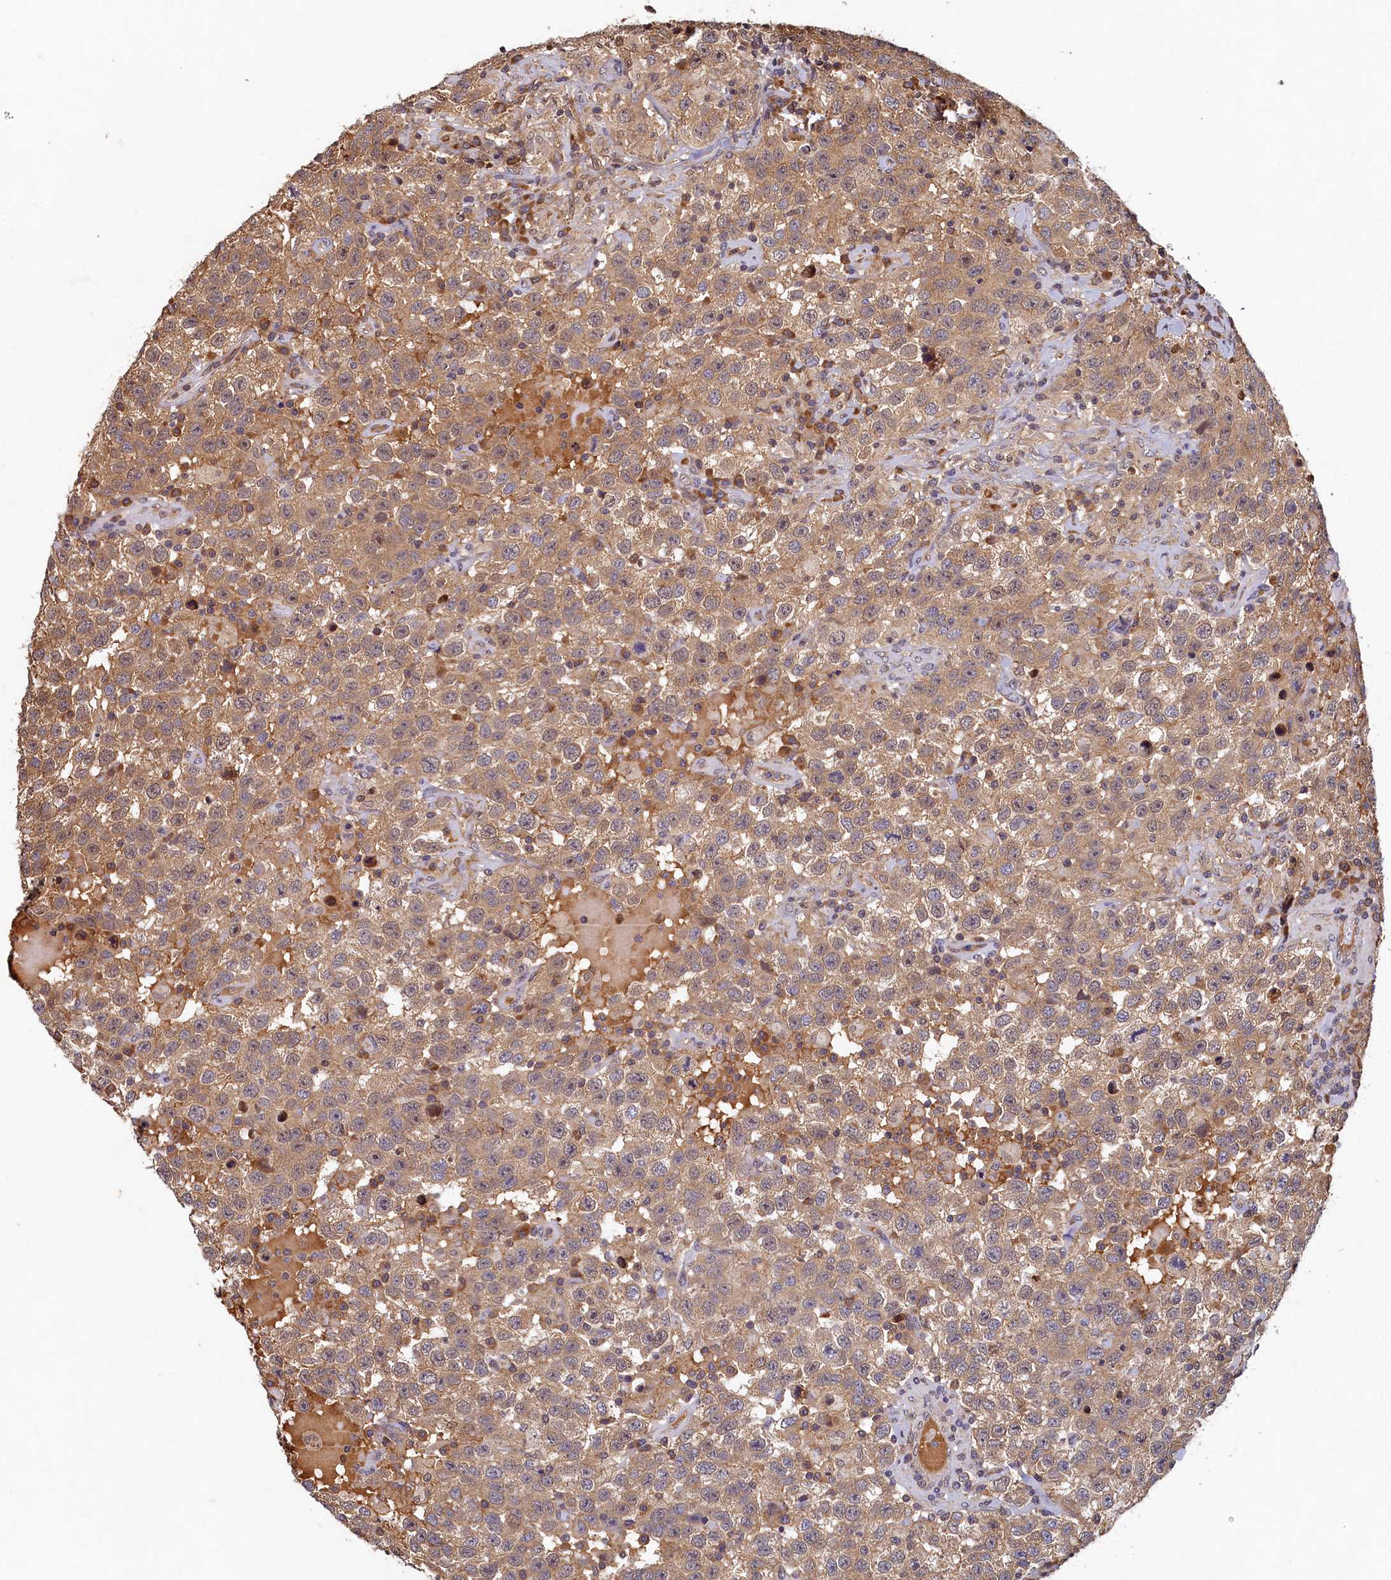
{"staining": {"intensity": "moderate", "quantity": ">75%", "location": "cytoplasmic/membranous"}, "tissue": "testis cancer", "cell_type": "Tumor cells", "image_type": "cancer", "snomed": [{"axis": "morphology", "description": "Seminoma, NOS"}, {"axis": "topography", "description": "Testis"}], "caption": "This histopathology image shows immunohistochemistry (IHC) staining of seminoma (testis), with medium moderate cytoplasmic/membranous positivity in approximately >75% of tumor cells.", "gene": "LCMT2", "patient": {"sex": "male", "age": 41}}